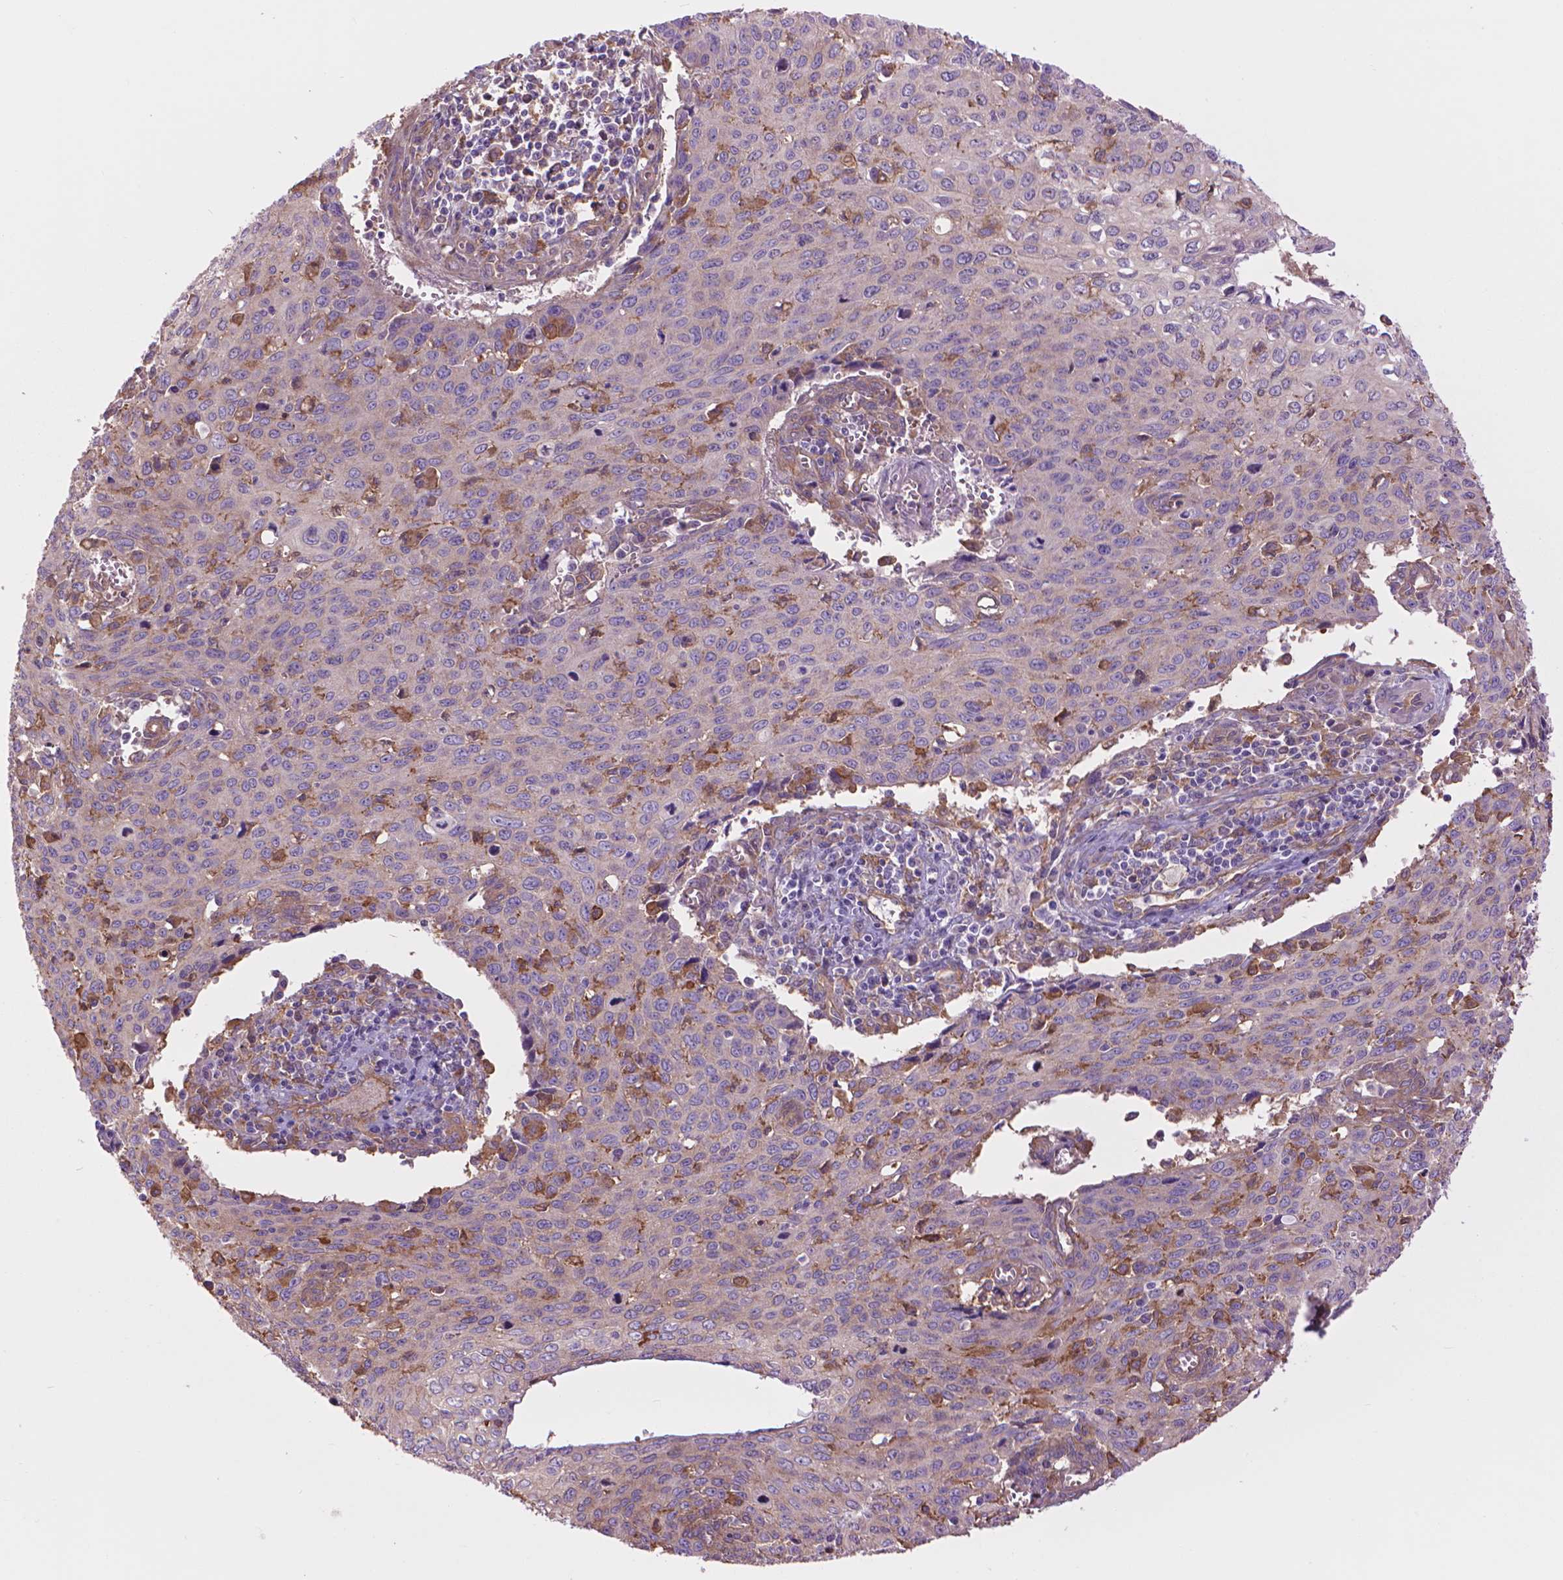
{"staining": {"intensity": "negative", "quantity": "none", "location": "none"}, "tissue": "cervical cancer", "cell_type": "Tumor cells", "image_type": "cancer", "snomed": [{"axis": "morphology", "description": "Squamous cell carcinoma, NOS"}, {"axis": "topography", "description": "Cervix"}], "caption": "Photomicrograph shows no significant protein positivity in tumor cells of cervical cancer. (DAB (3,3'-diaminobenzidine) immunohistochemistry (IHC) visualized using brightfield microscopy, high magnification).", "gene": "CORO1B", "patient": {"sex": "female", "age": 38}}